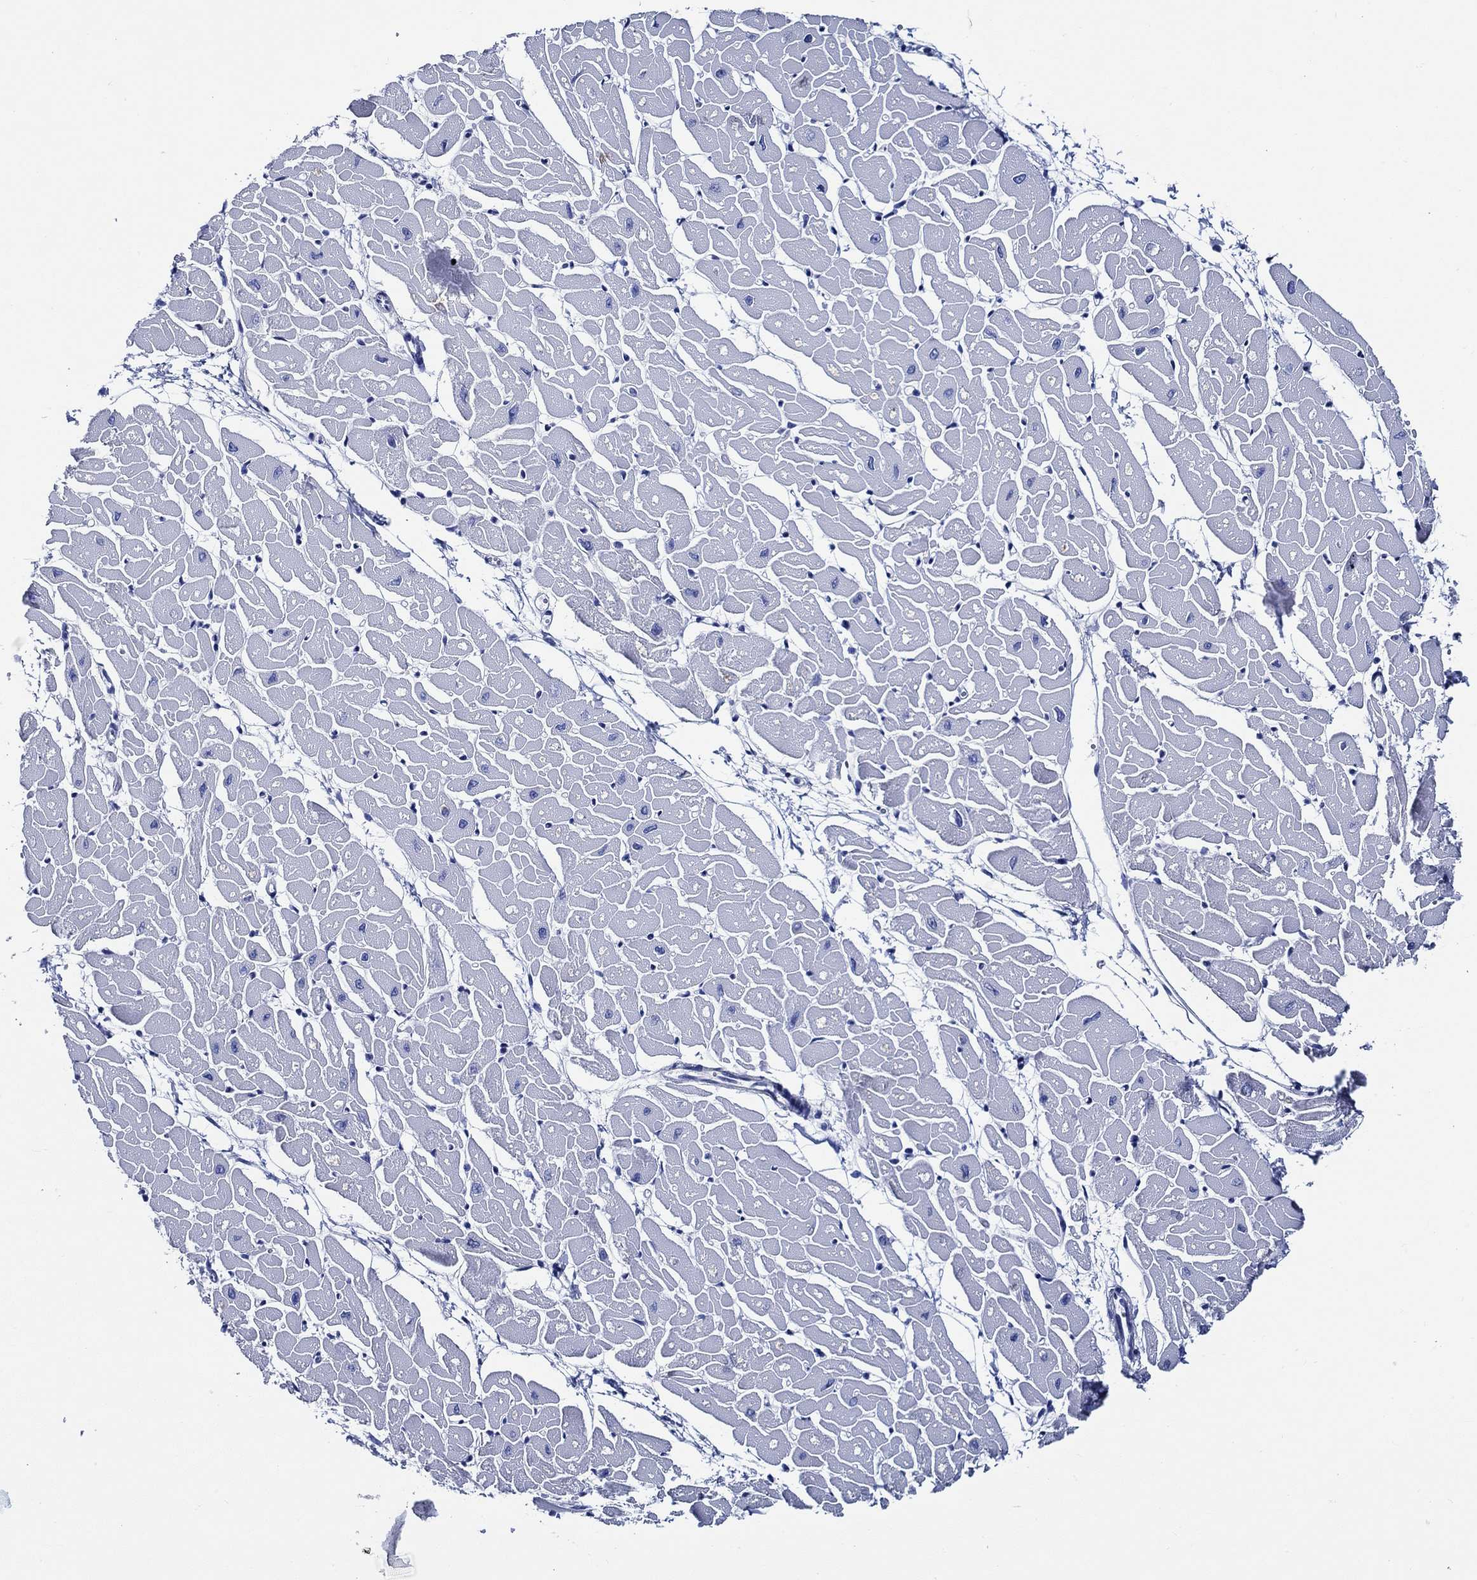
{"staining": {"intensity": "negative", "quantity": "none", "location": "none"}, "tissue": "heart muscle", "cell_type": "Cardiomyocytes", "image_type": "normal", "snomed": [{"axis": "morphology", "description": "Normal tissue, NOS"}, {"axis": "topography", "description": "Heart"}], "caption": "There is no significant expression in cardiomyocytes of heart muscle. (DAB (3,3'-diaminobenzidine) immunohistochemistry (IHC) with hematoxylin counter stain).", "gene": "WDR62", "patient": {"sex": "male", "age": 57}}